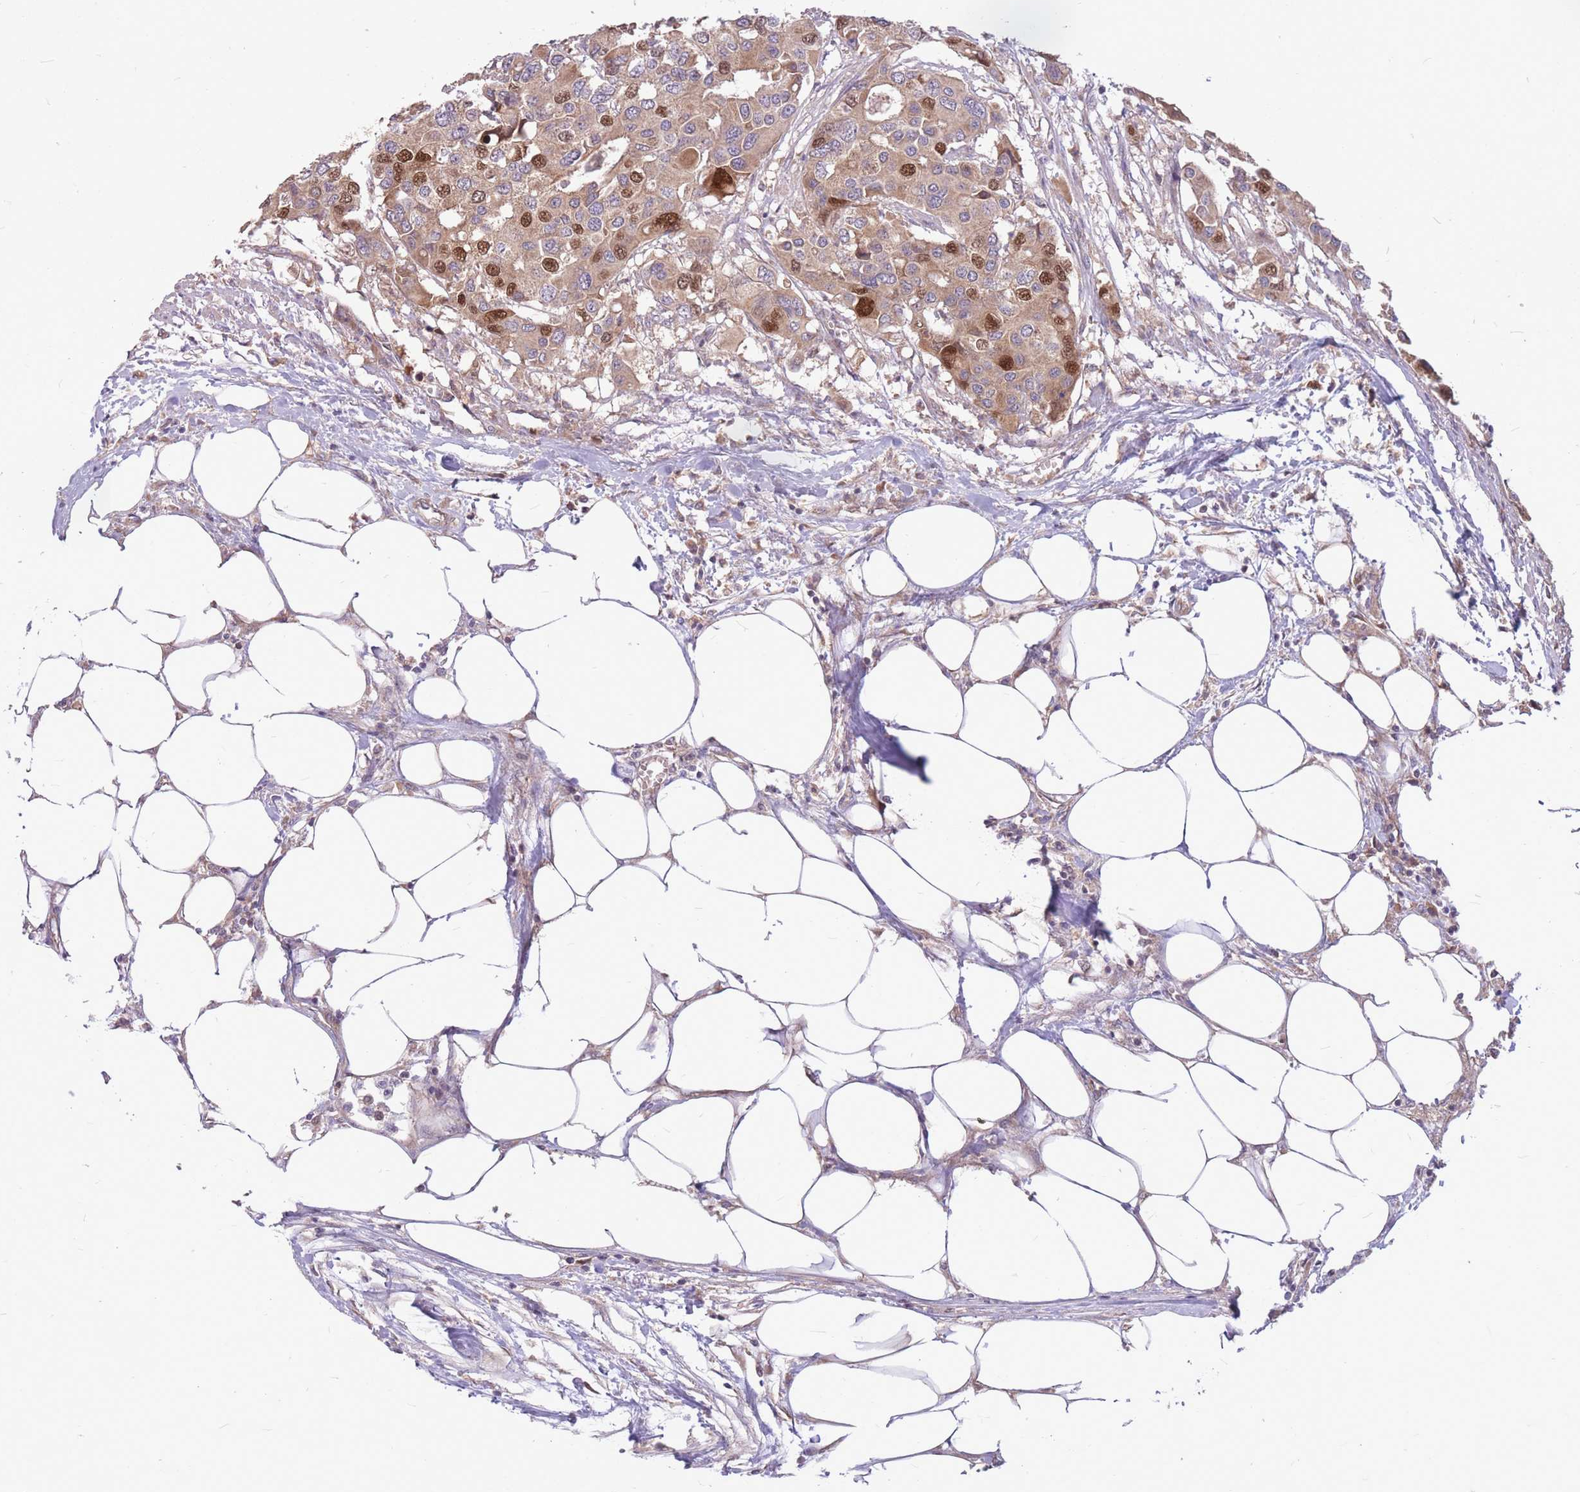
{"staining": {"intensity": "strong", "quantity": "<25%", "location": "cytoplasmic/membranous,nuclear"}, "tissue": "colorectal cancer", "cell_type": "Tumor cells", "image_type": "cancer", "snomed": [{"axis": "morphology", "description": "Adenocarcinoma, NOS"}, {"axis": "topography", "description": "Colon"}], "caption": "The image reveals staining of colorectal adenocarcinoma, revealing strong cytoplasmic/membranous and nuclear protein positivity (brown color) within tumor cells.", "gene": "GMNN", "patient": {"sex": "male", "age": 77}}